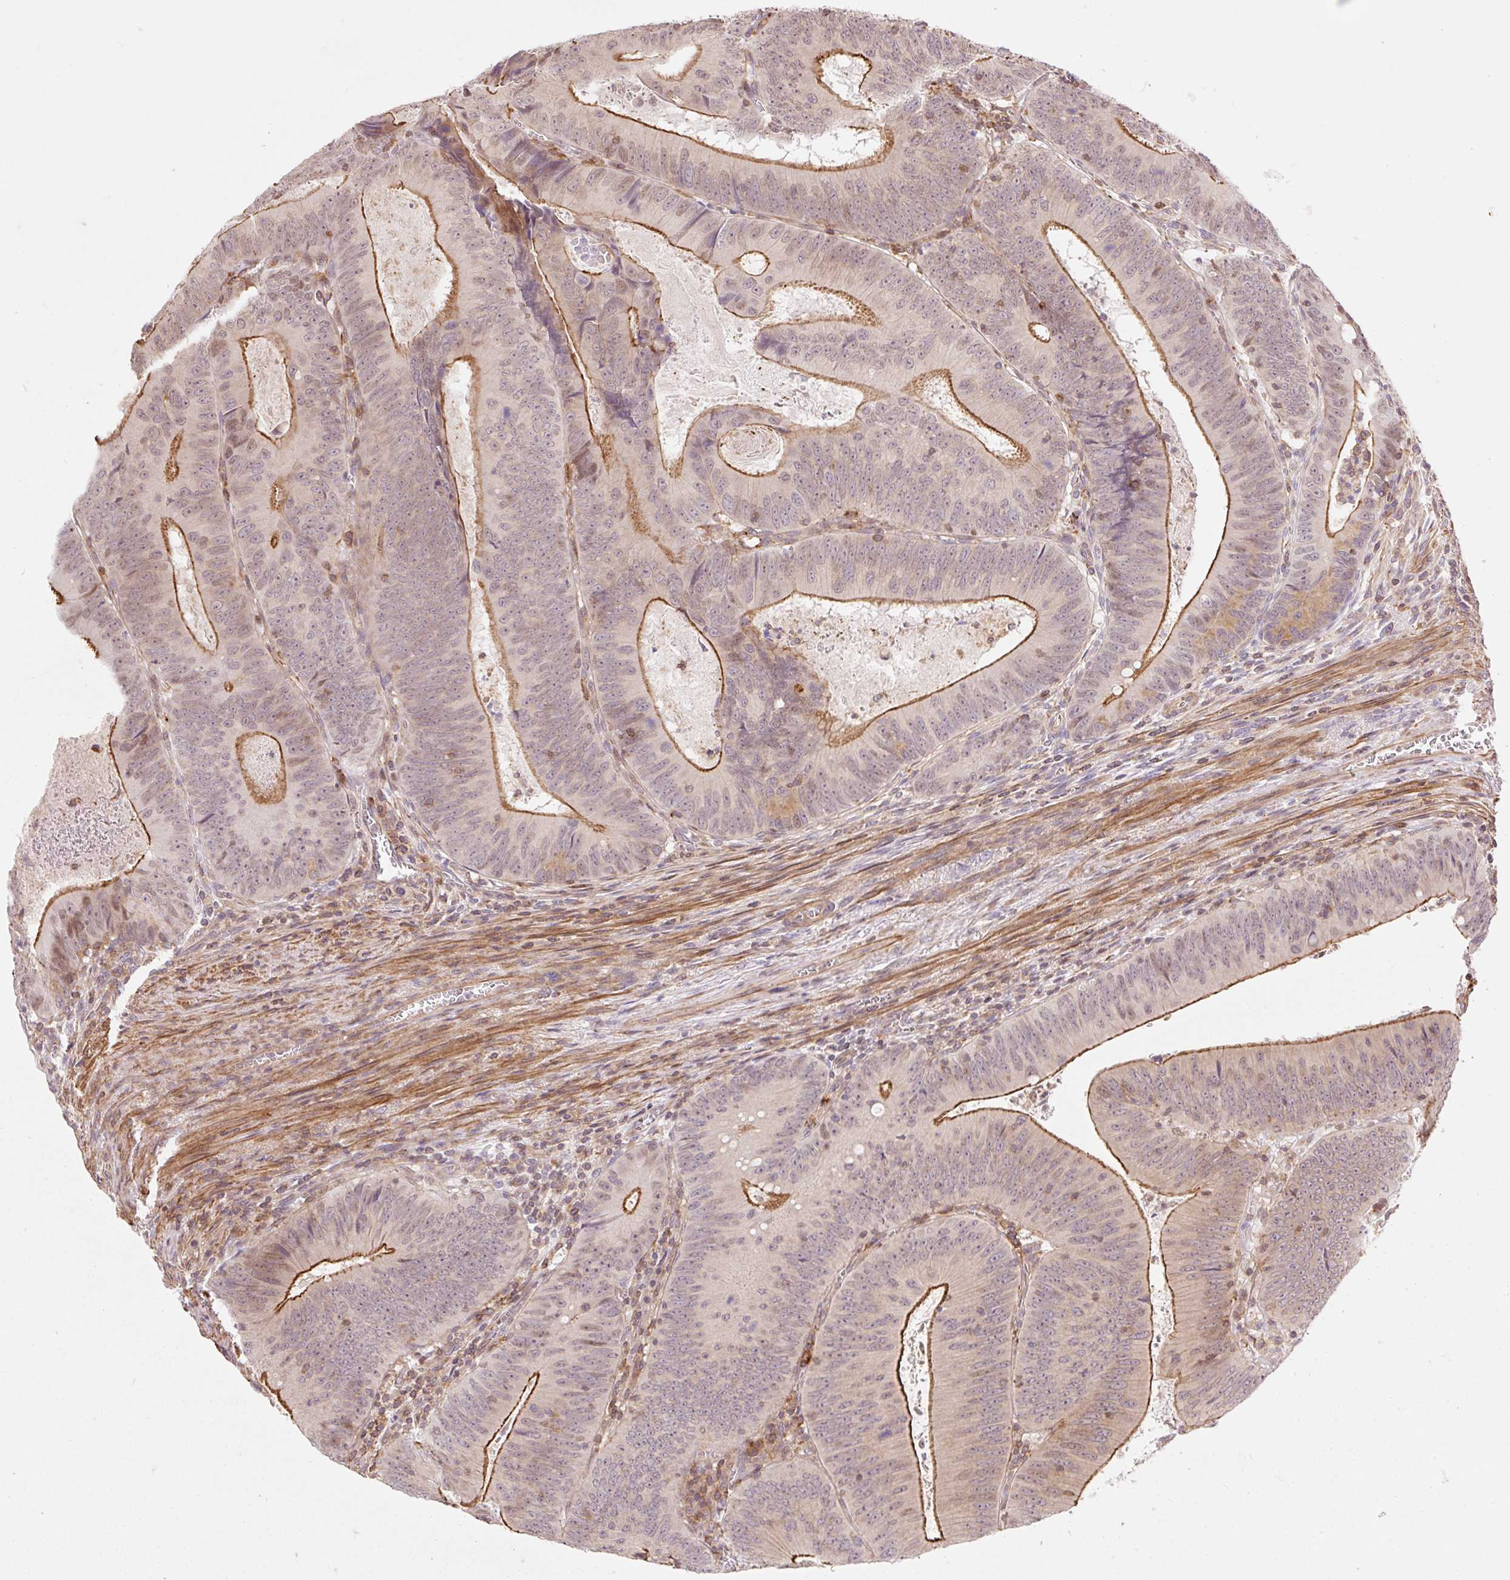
{"staining": {"intensity": "moderate", "quantity": ">75%", "location": "cytoplasmic/membranous"}, "tissue": "colorectal cancer", "cell_type": "Tumor cells", "image_type": "cancer", "snomed": [{"axis": "morphology", "description": "Adenocarcinoma, NOS"}, {"axis": "topography", "description": "Rectum"}], "caption": "Tumor cells display moderate cytoplasmic/membranous staining in about >75% of cells in adenocarcinoma (colorectal).", "gene": "EMC10", "patient": {"sex": "female", "age": 72}}